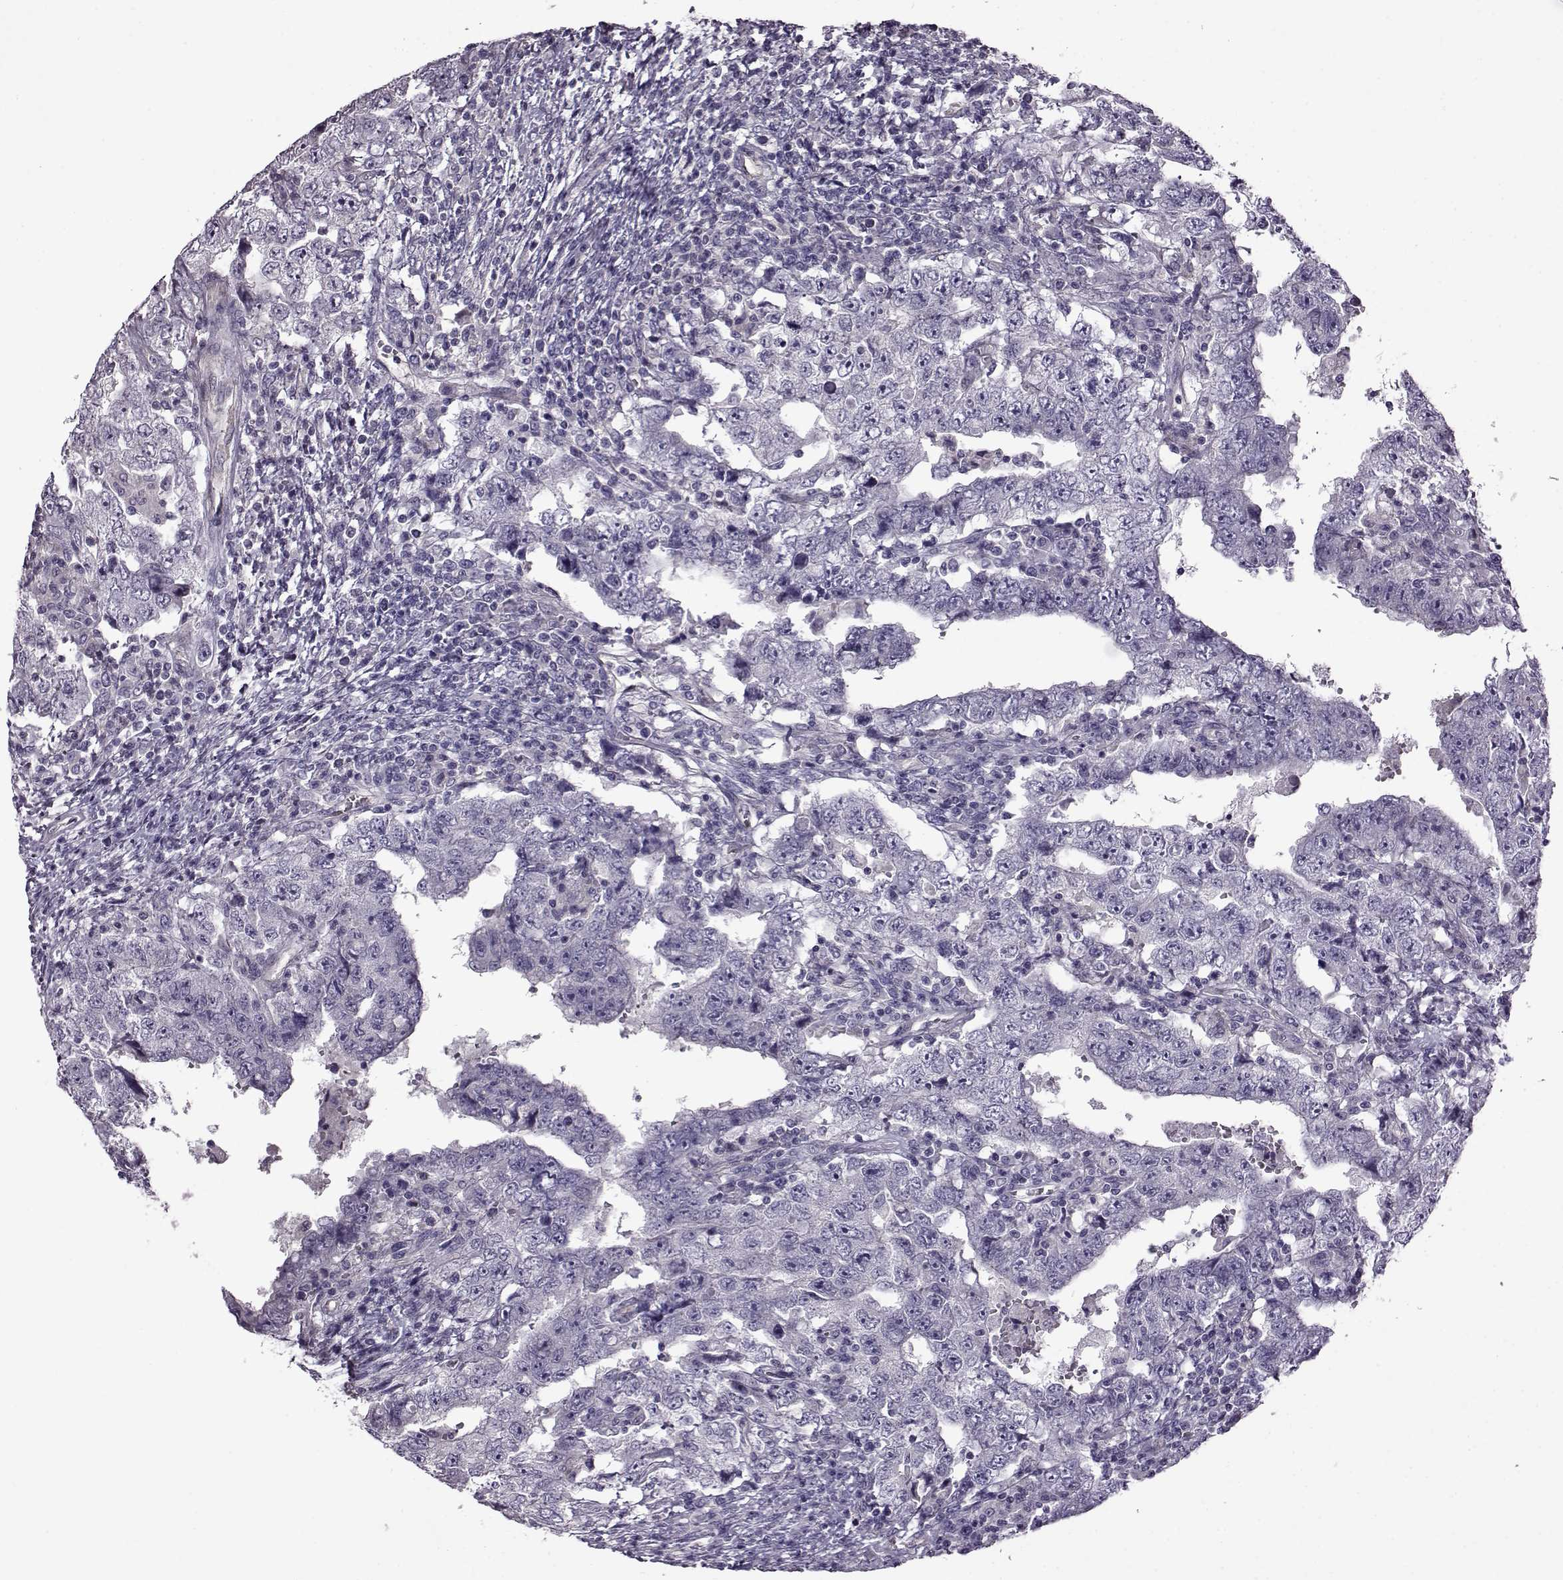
{"staining": {"intensity": "negative", "quantity": "none", "location": "none"}, "tissue": "testis cancer", "cell_type": "Tumor cells", "image_type": "cancer", "snomed": [{"axis": "morphology", "description": "Carcinoma, Embryonal, NOS"}, {"axis": "topography", "description": "Testis"}], "caption": "The IHC photomicrograph has no significant expression in tumor cells of testis cancer (embryonal carcinoma) tissue. (DAB immunohistochemistry with hematoxylin counter stain).", "gene": "EDDM3B", "patient": {"sex": "male", "age": 26}}